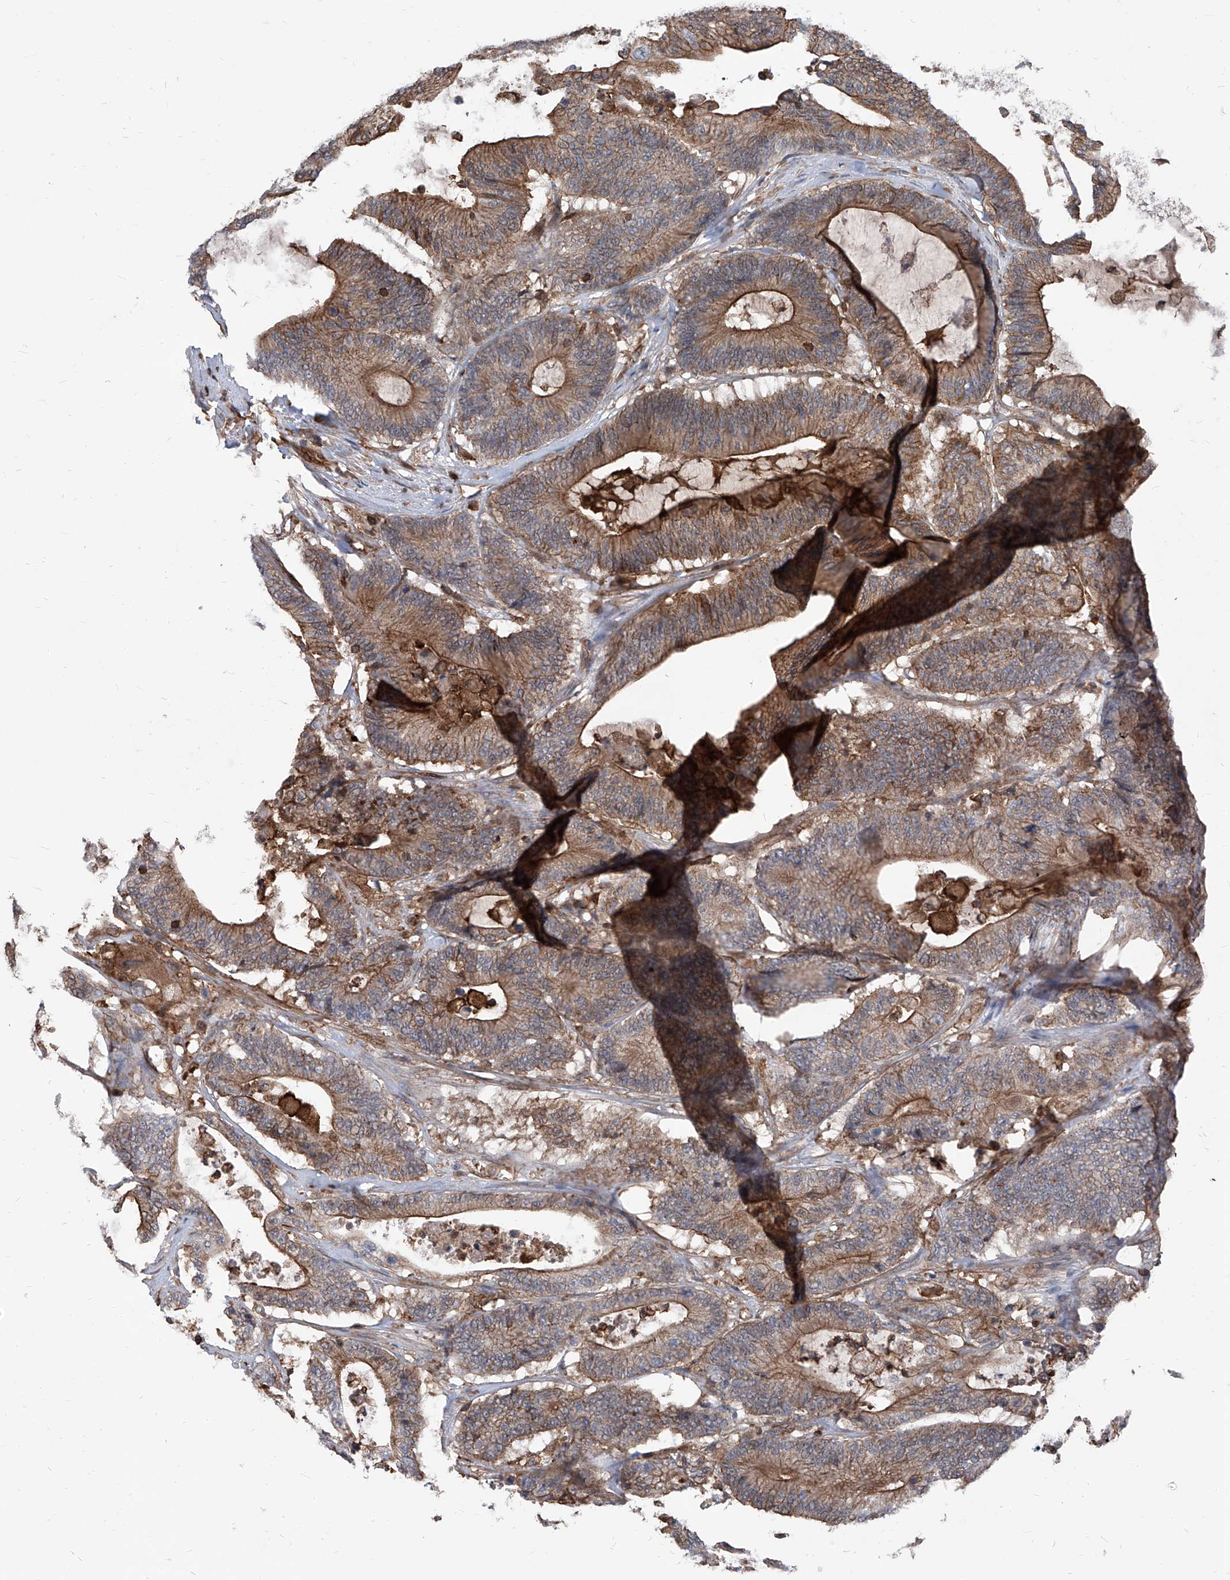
{"staining": {"intensity": "moderate", "quantity": ">75%", "location": "cytoplasmic/membranous"}, "tissue": "colorectal cancer", "cell_type": "Tumor cells", "image_type": "cancer", "snomed": [{"axis": "morphology", "description": "Adenocarcinoma, NOS"}, {"axis": "topography", "description": "Colon"}], "caption": "IHC (DAB (3,3'-diaminobenzidine)) staining of human adenocarcinoma (colorectal) reveals moderate cytoplasmic/membranous protein positivity in approximately >75% of tumor cells.", "gene": "ABRACL", "patient": {"sex": "female", "age": 84}}